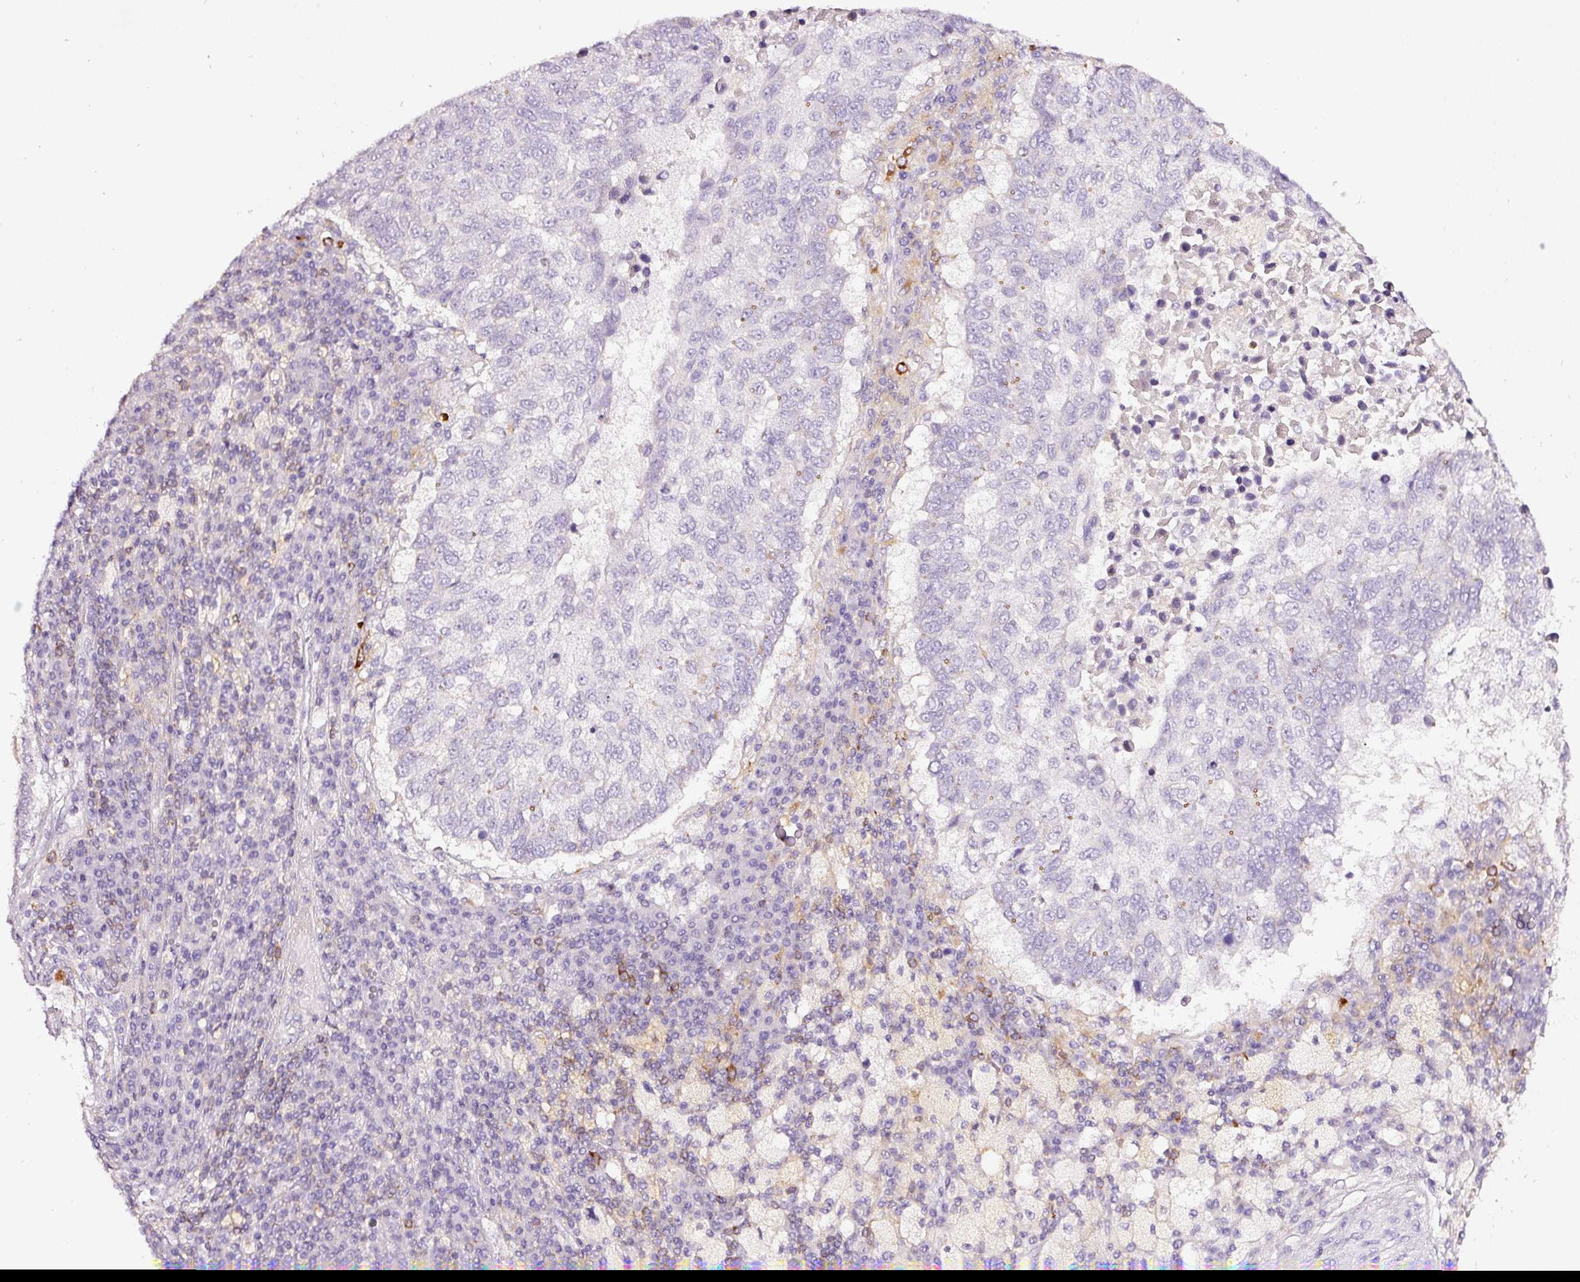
{"staining": {"intensity": "negative", "quantity": "none", "location": "none"}, "tissue": "lung cancer", "cell_type": "Tumor cells", "image_type": "cancer", "snomed": [{"axis": "morphology", "description": "Squamous cell carcinoma, NOS"}, {"axis": "topography", "description": "Lung"}], "caption": "This is a photomicrograph of IHC staining of squamous cell carcinoma (lung), which shows no staining in tumor cells.", "gene": "CYB561A3", "patient": {"sex": "male", "age": 73}}